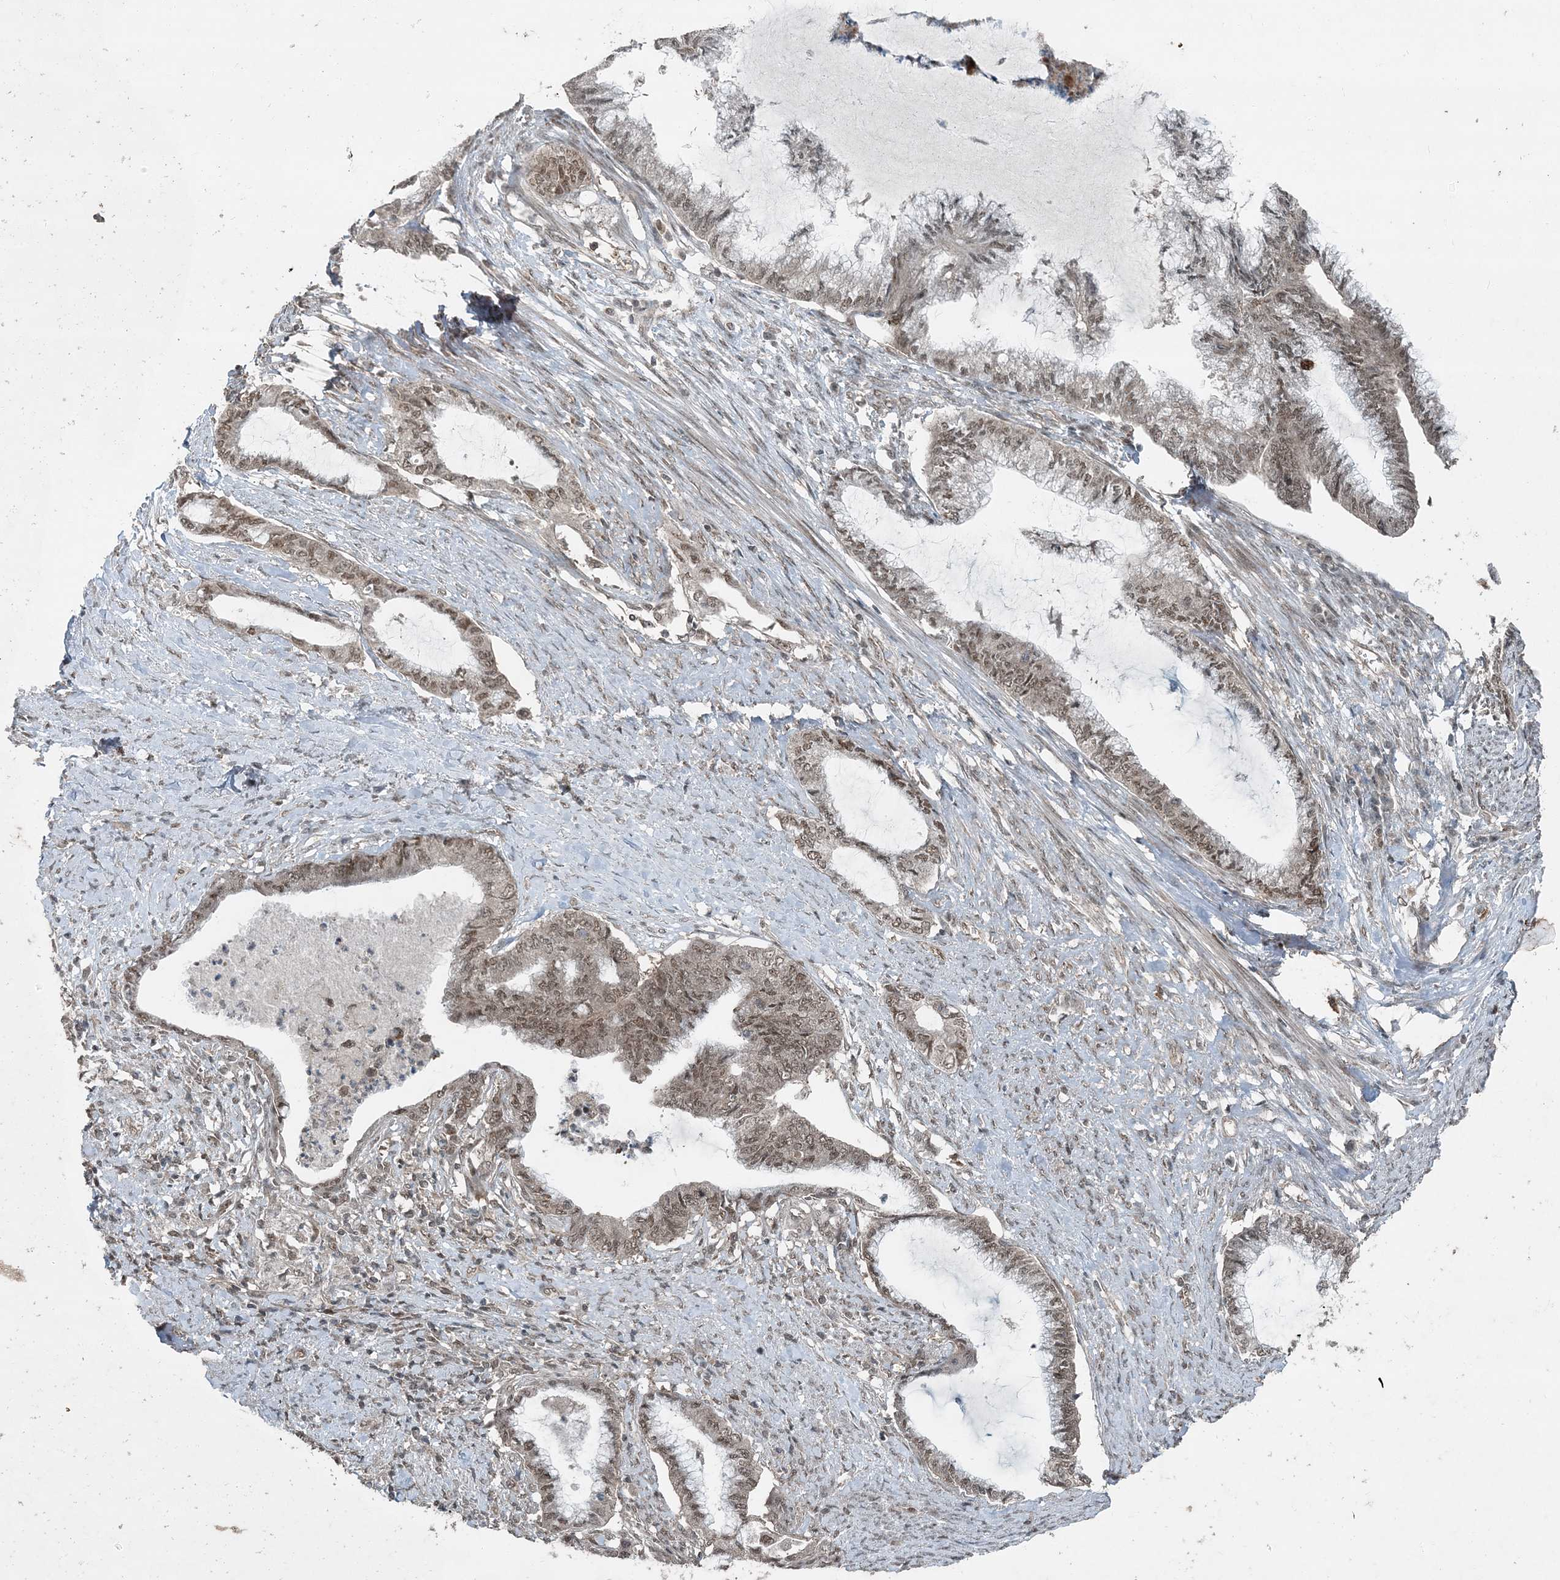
{"staining": {"intensity": "moderate", "quantity": ">75%", "location": "nuclear"}, "tissue": "endometrial cancer", "cell_type": "Tumor cells", "image_type": "cancer", "snomed": [{"axis": "morphology", "description": "Adenocarcinoma, NOS"}, {"axis": "topography", "description": "Endometrium"}], "caption": "A photomicrograph of human adenocarcinoma (endometrial) stained for a protein exhibits moderate nuclear brown staining in tumor cells. The staining was performed using DAB (3,3'-diaminobenzidine) to visualize the protein expression in brown, while the nuclei were stained in blue with hematoxylin (Magnification: 20x).", "gene": "COPS7B", "patient": {"sex": "female", "age": 86}}